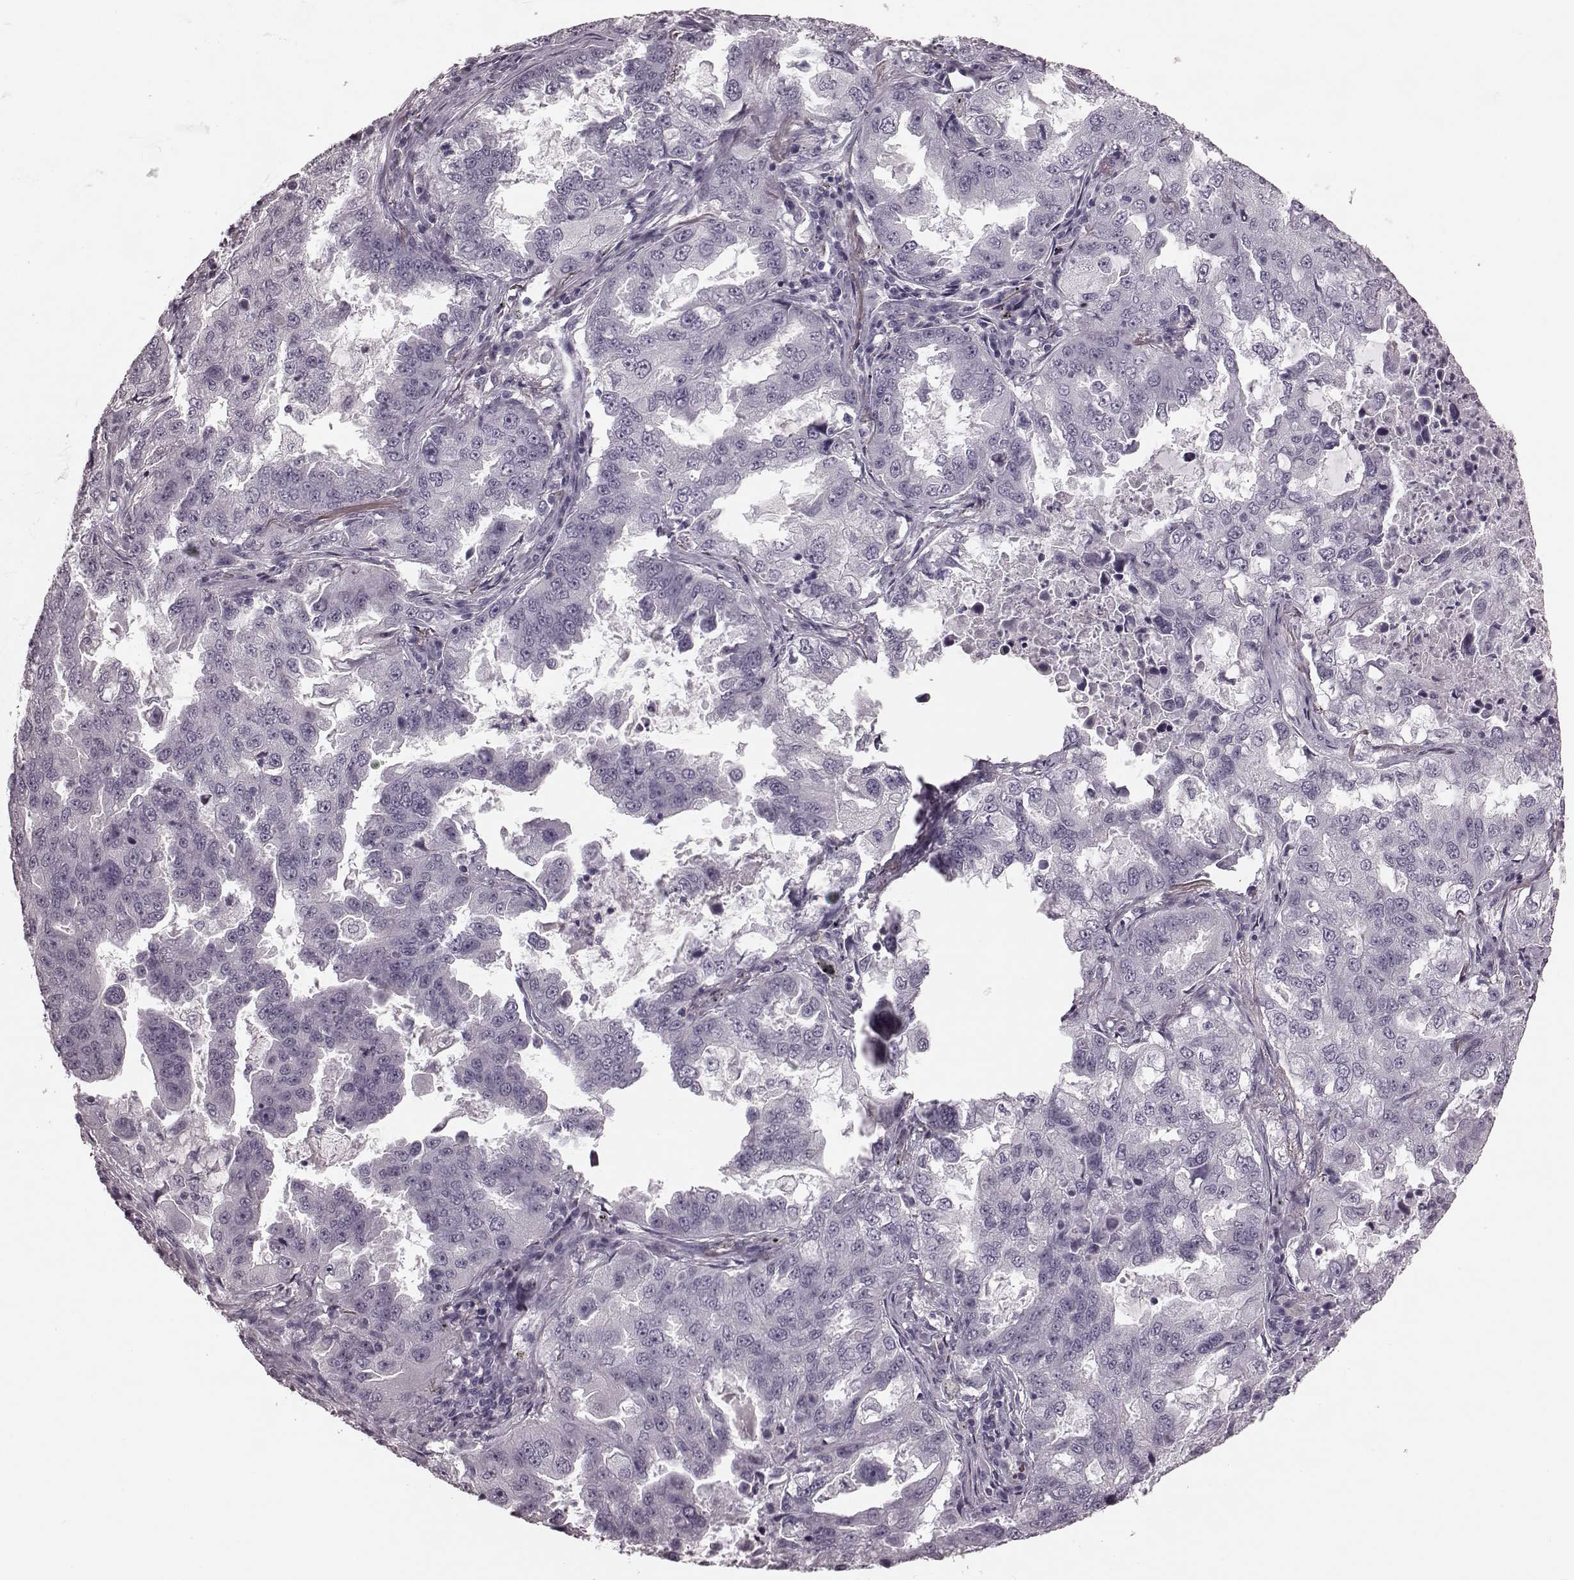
{"staining": {"intensity": "negative", "quantity": "none", "location": "none"}, "tissue": "lung cancer", "cell_type": "Tumor cells", "image_type": "cancer", "snomed": [{"axis": "morphology", "description": "Adenocarcinoma, NOS"}, {"axis": "topography", "description": "Lung"}], "caption": "IHC histopathology image of neoplastic tissue: lung cancer stained with DAB (3,3'-diaminobenzidine) reveals no significant protein positivity in tumor cells.", "gene": "TRPM1", "patient": {"sex": "female", "age": 61}}